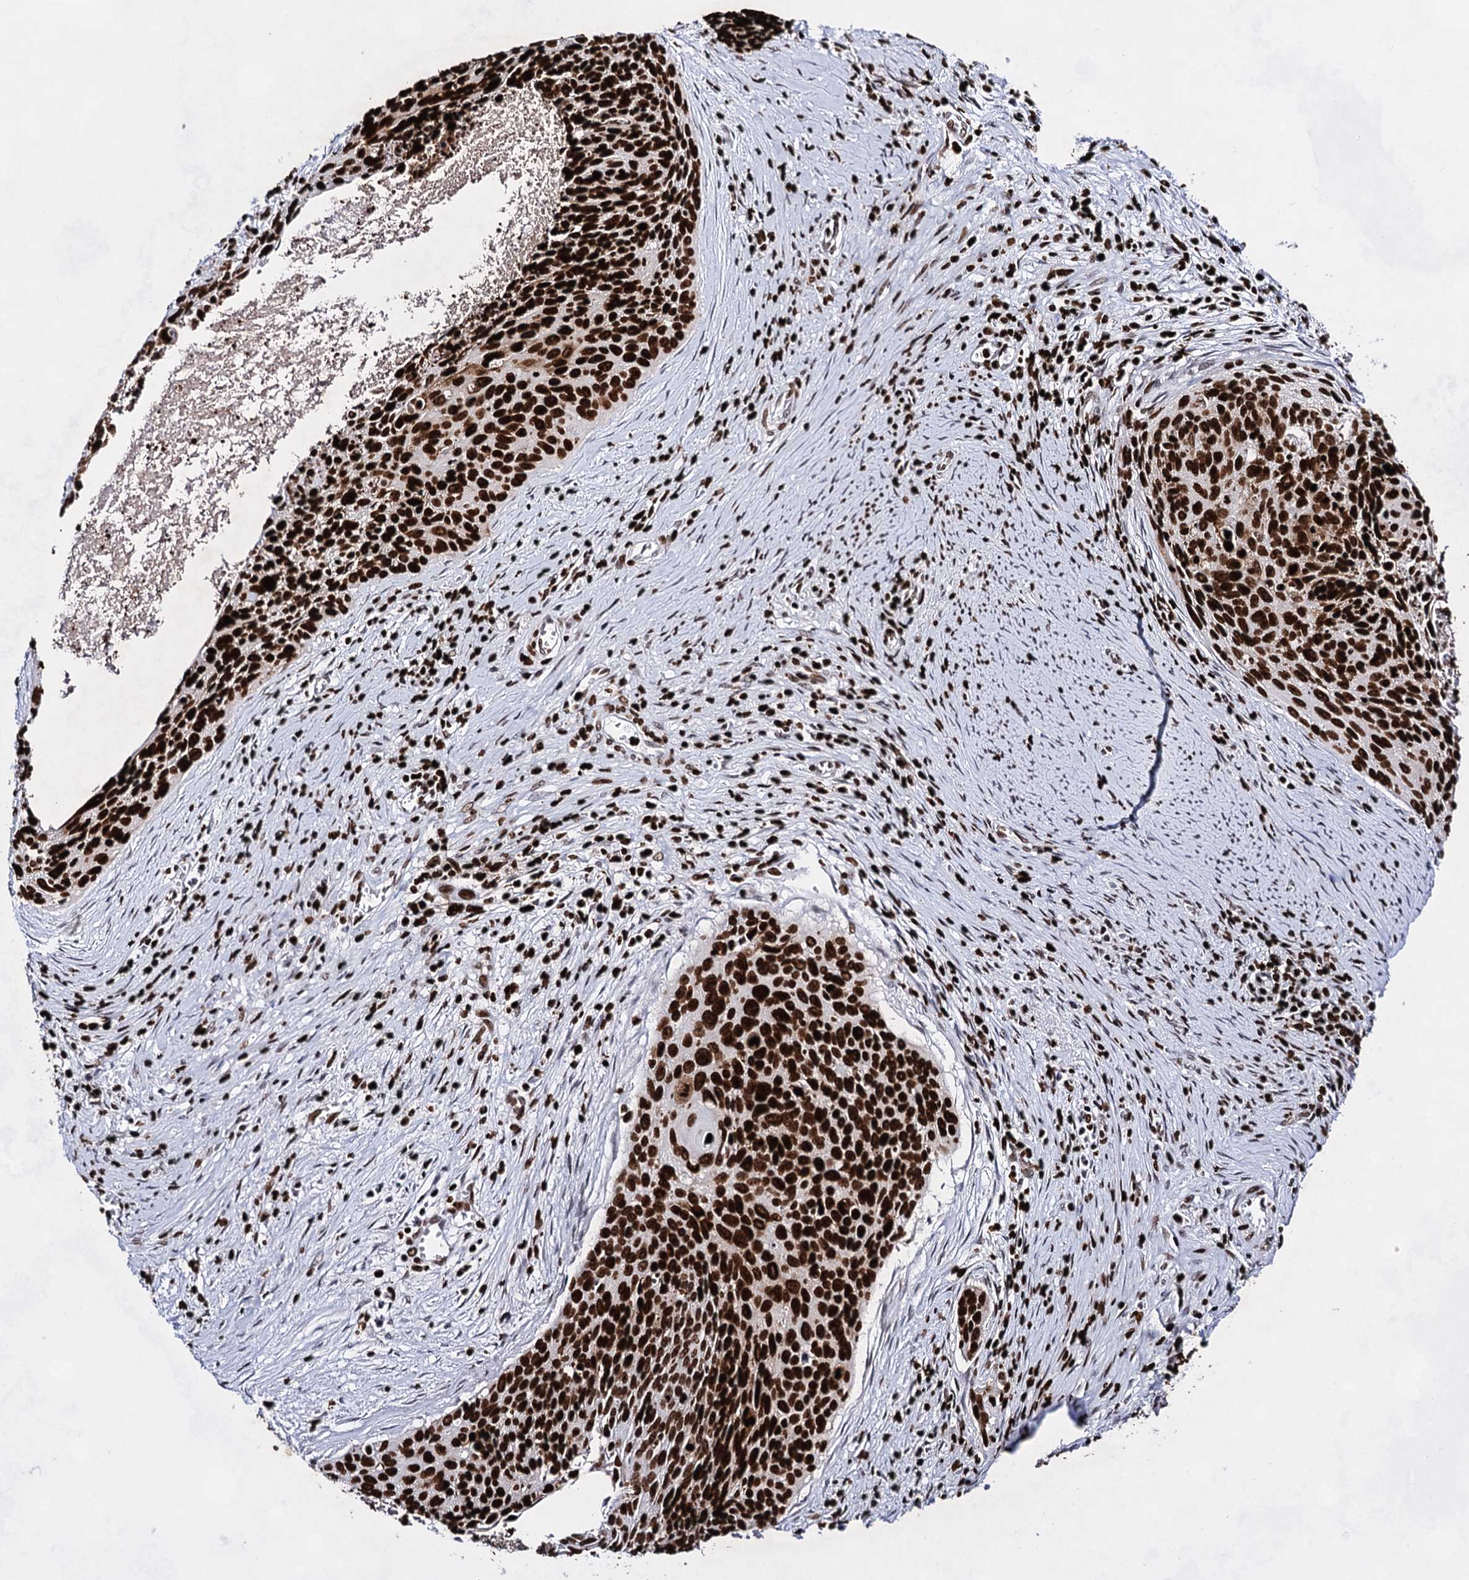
{"staining": {"intensity": "strong", "quantity": ">75%", "location": "nuclear"}, "tissue": "cervical cancer", "cell_type": "Tumor cells", "image_type": "cancer", "snomed": [{"axis": "morphology", "description": "Squamous cell carcinoma, NOS"}, {"axis": "topography", "description": "Cervix"}], "caption": "The image reveals staining of squamous cell carcinoma (cervical), revealing strong nuclear protein positivity (brown color) within tumor cells.", "gene": "HMGB2", "patient": {"sex": "female", "age": 55}}